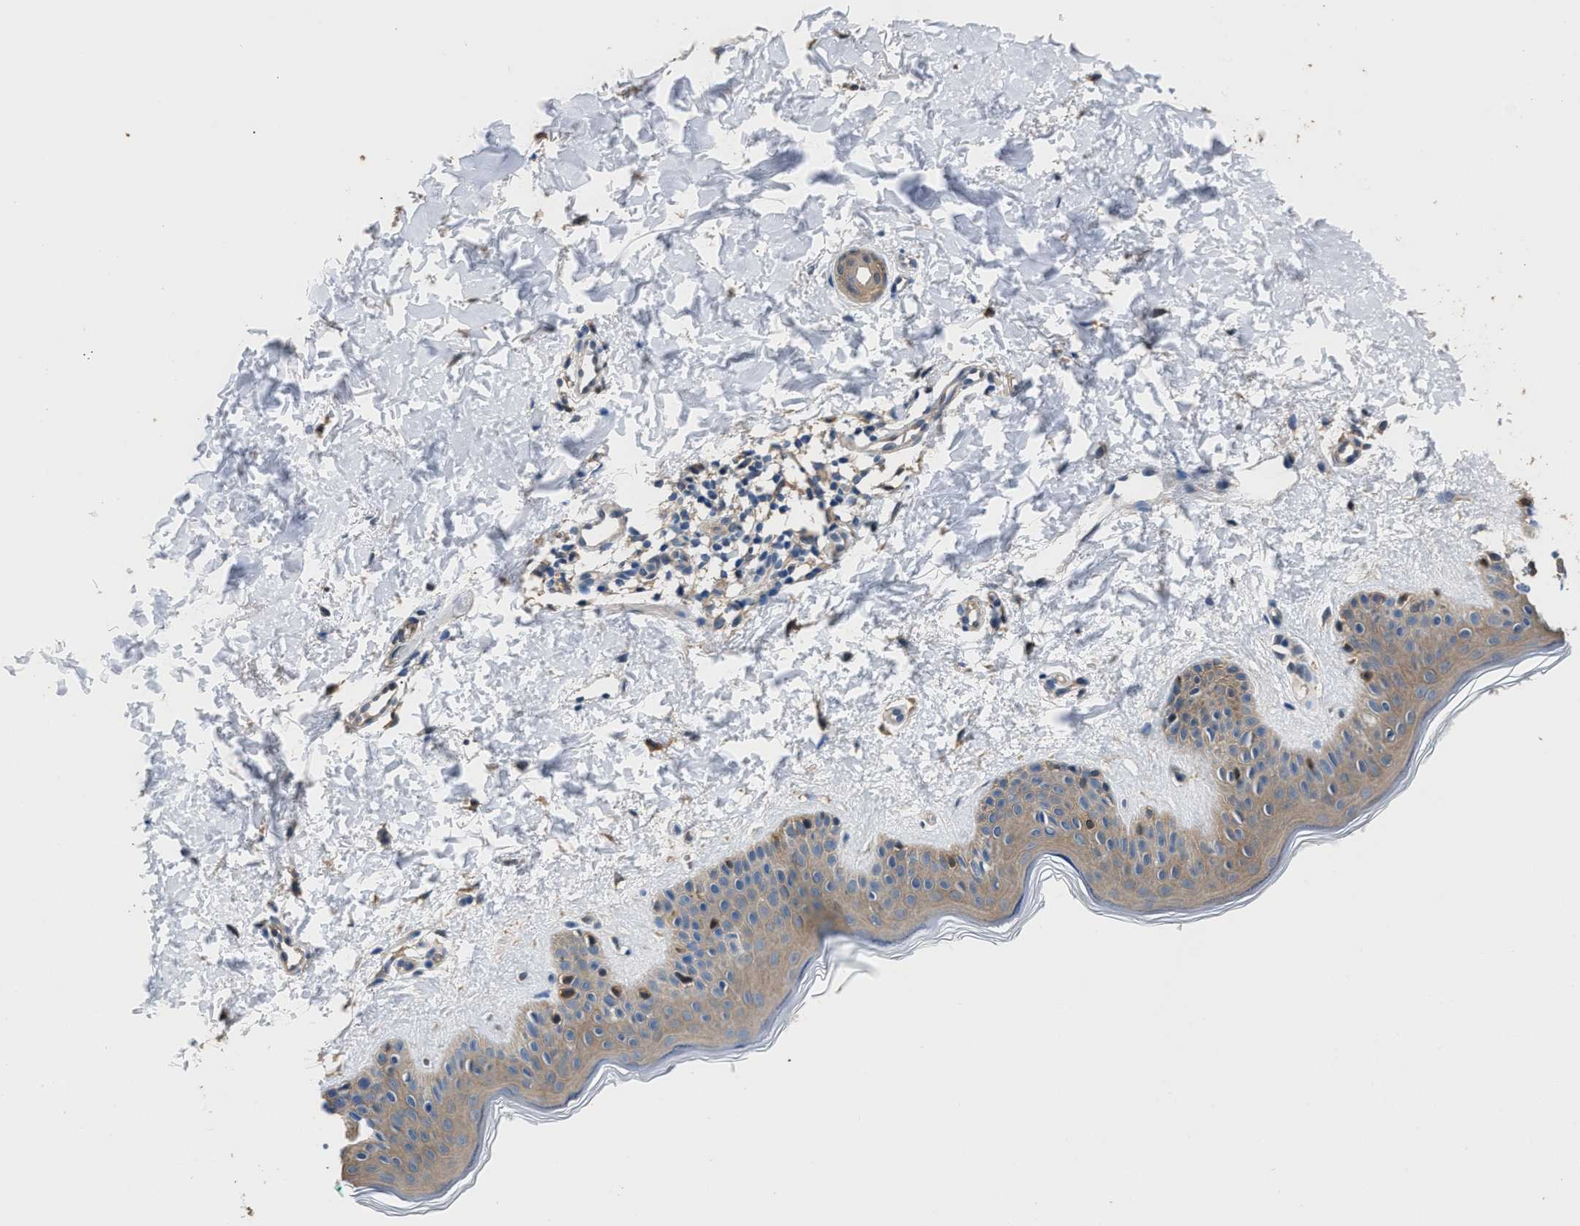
{"staining": {"intensity": "negative", "quantity": "none", "location": "none"}, "tissue": "skin", "cell_type": "Fibroblasts", "image_type": "normal", "snomed": [{"axis": "morphology", "description": "Normal tissue, NOS"}, {"axis": "topography", "description": "Skin"}], "caption": "The photomicrograph exhibits no staining of fibroblasts in normal skin.", "gene": "GSTP1", "patient": {"sex": "male", "age": 30}}